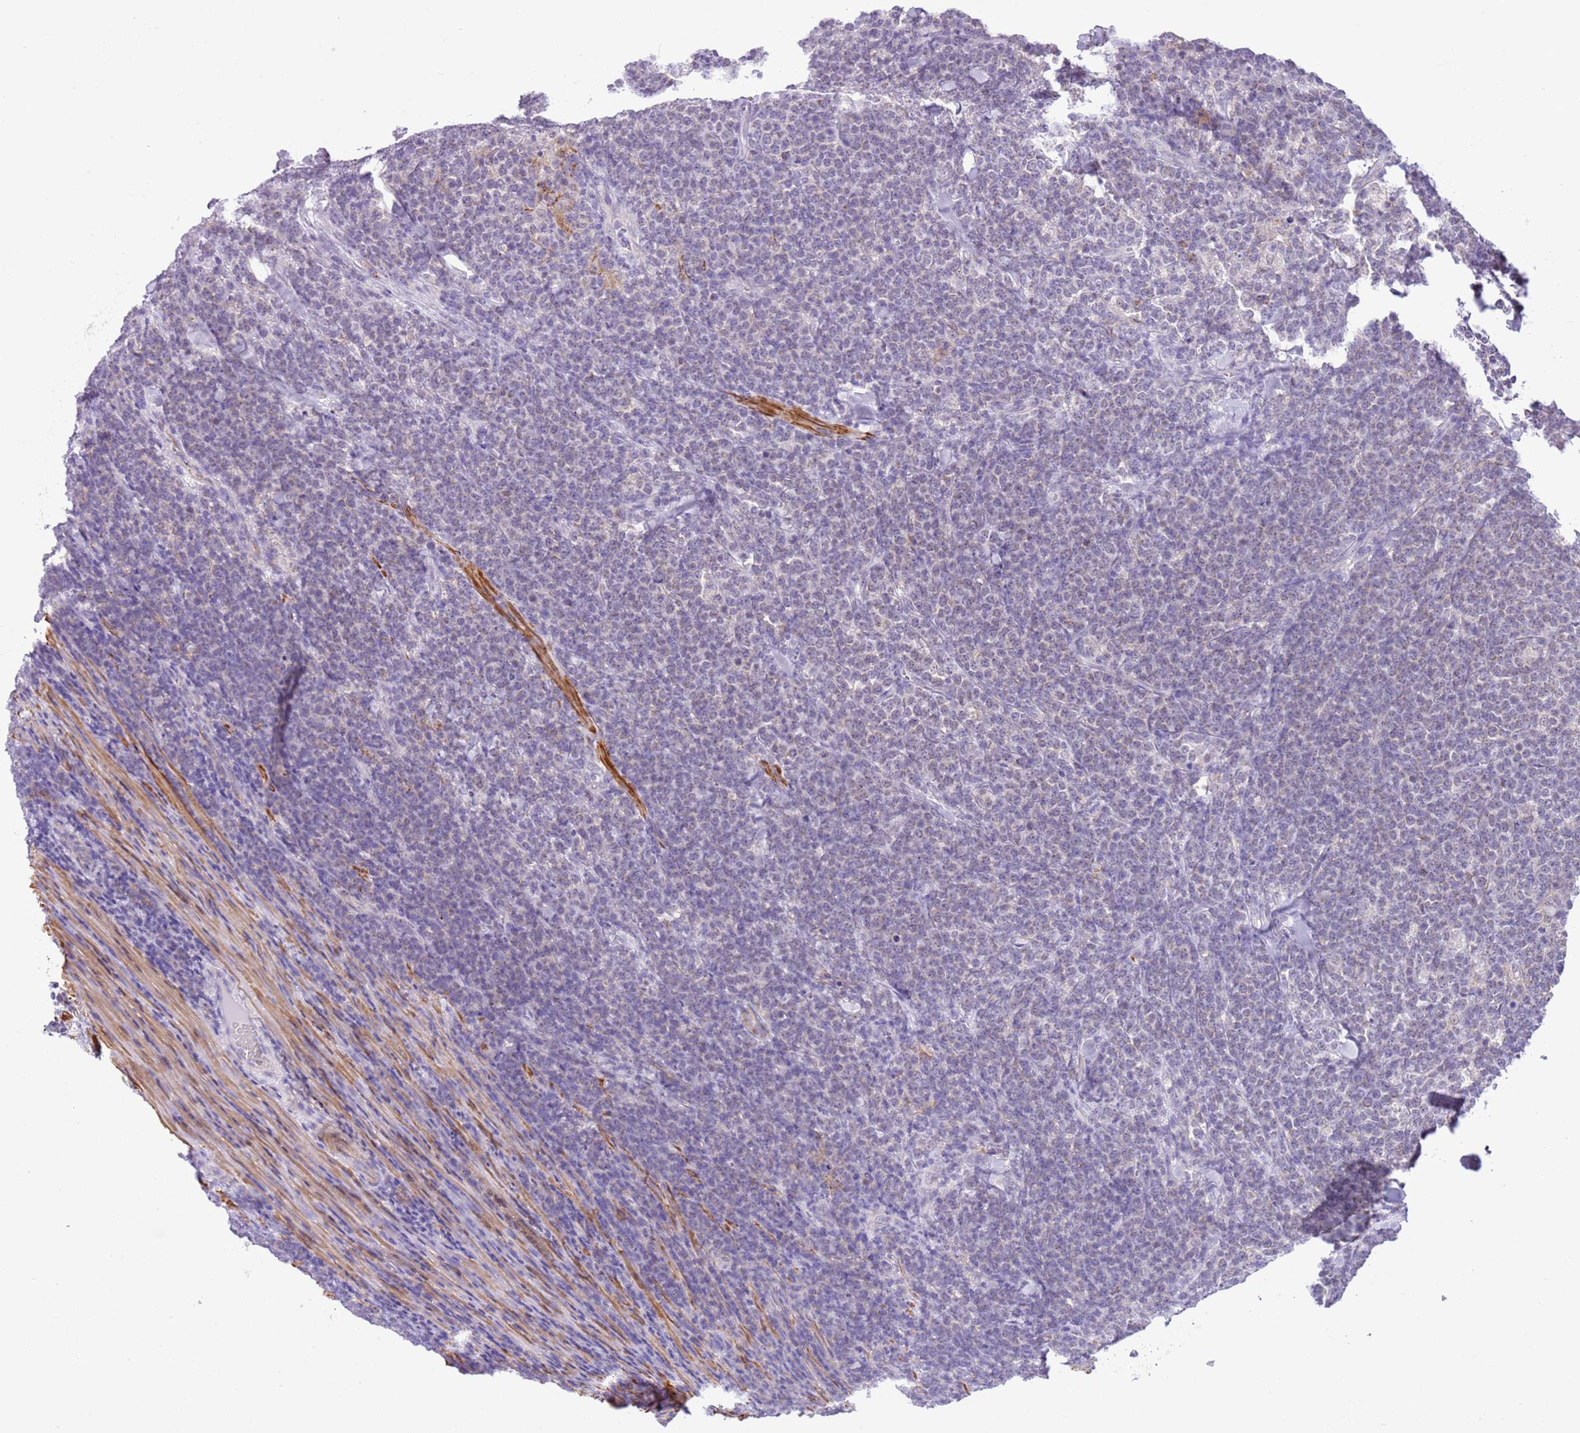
{"staining": {"intensity": "negative", "quantity": "none", "location": "none"}, "tissue": "lymphoma", "cell_type": "Tumor cells", "image_type": "cancer", "snomed": [{"axis": "morphology", "description": "Malignant lymphoma, non-Hodgkin's type, High grade"}, {"axis": "topography", "description": "Small intestine"}], "caption": "DAB (3,3'-diaminobenzidine) immunohistochemical staining of human lymphoma shows no significant expression in tumor cells.", "gene": "SMIM4", "patient": {"sex": "male", "age": 8}}